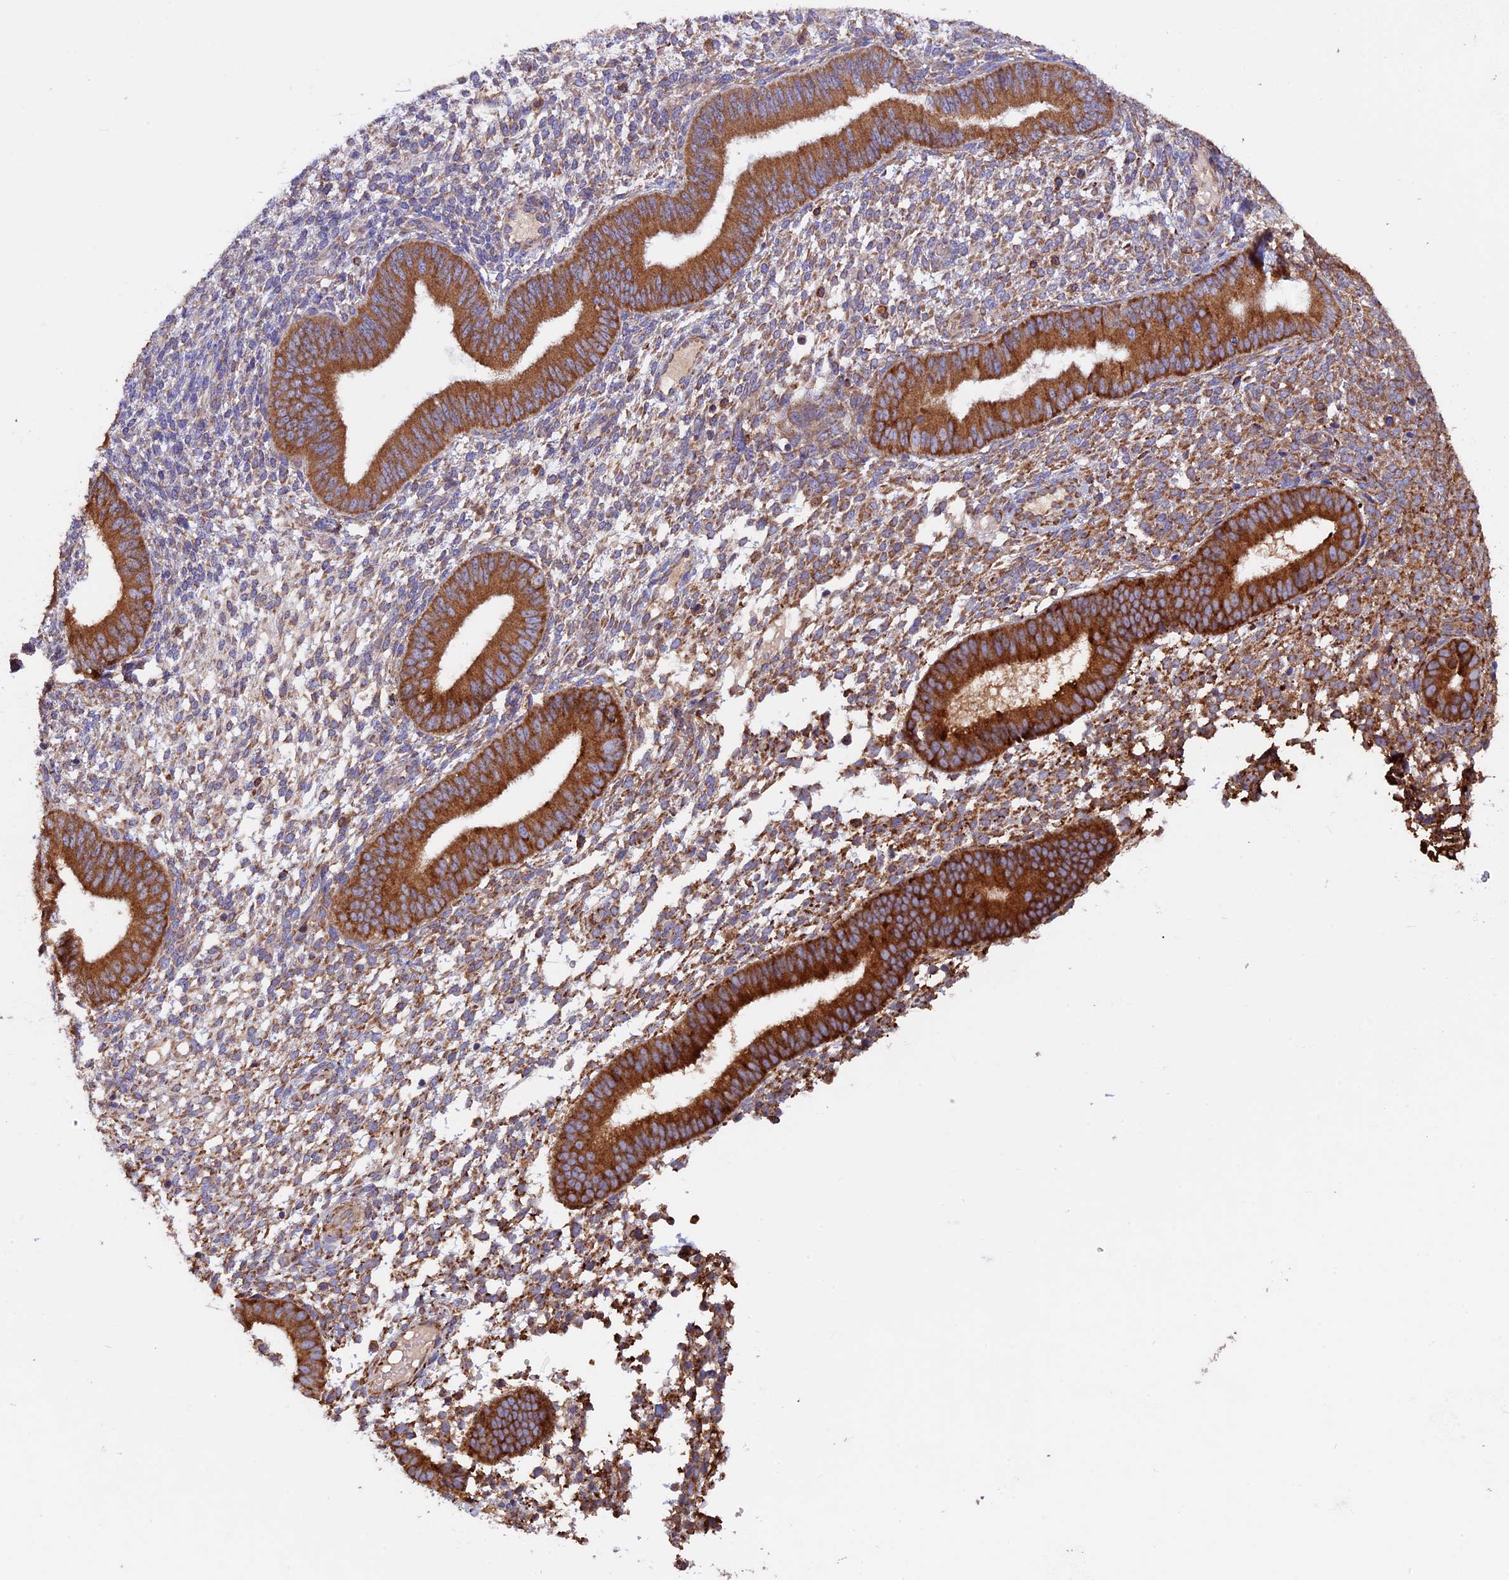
{"staining": {"intensity": "moderate", "quantity": "25%-75%", "location": "cytoplasmic/membranous"}, "tissue": "endometrium", "cell_type": "Cells in endometrial stroma", "image_type": "normal", "snomed": [{"axis": "morphology", "description": "Normal tissue, NOS"}, {"axis": "topography", "description": "Endometrium"}], "caption": "A medium amount of moderate cytoplasmic/membranous positivity is present in about 25%-75% of cells in endometrial stroma in unremarkable endometrium.", "gene": "BTBD3", "patient": {"sex": "female", "age": 49}}